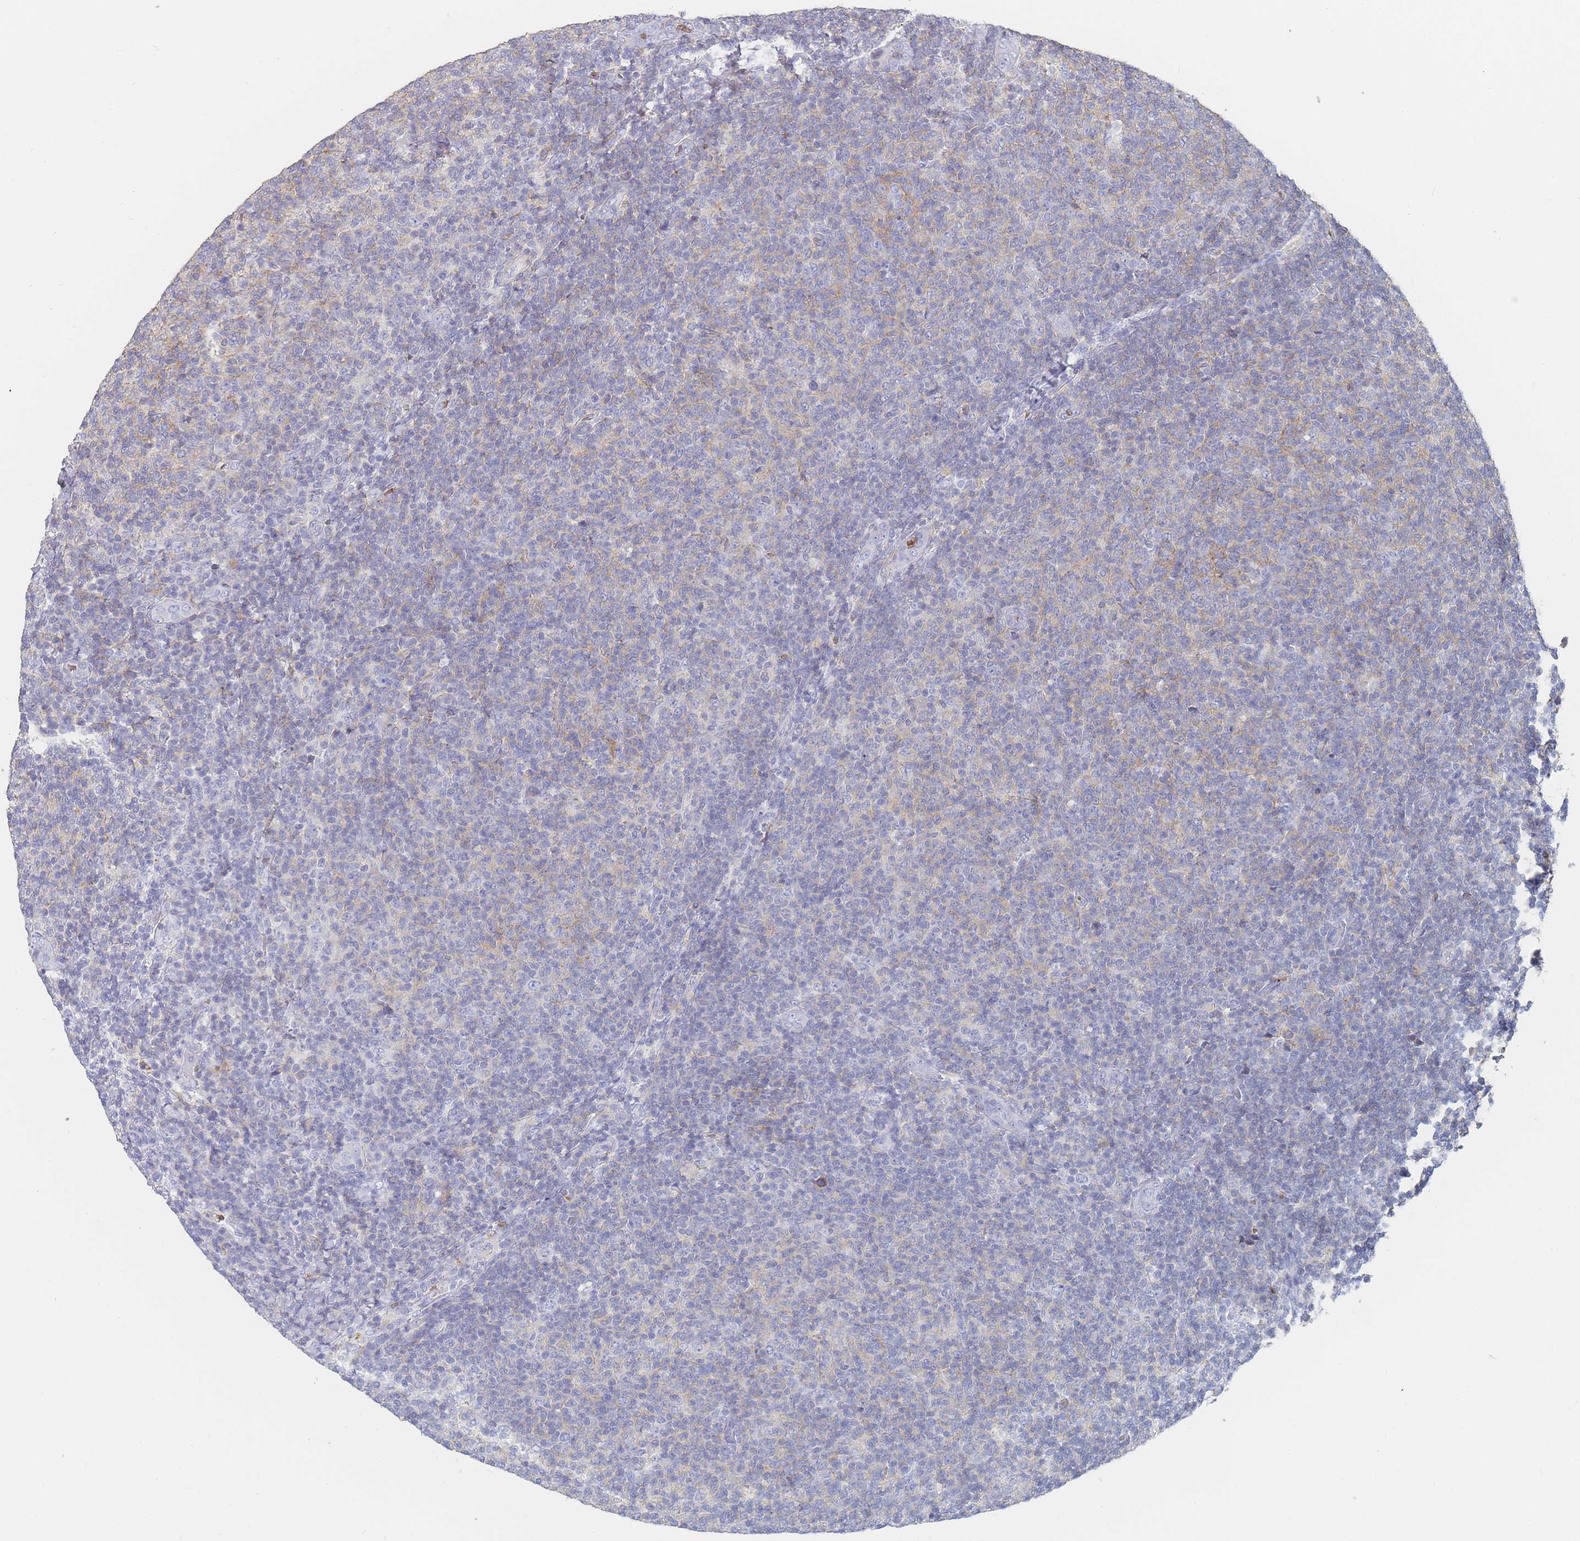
{"staining": {"intensity": "negative", "quantity": "none", "location": "none"}, "tissue": "lymphoma", "cell_type": "Tumor cells", "image_type": "cancer", "snomed": [{"axis": "morphology", "description": "Malignant lymphoma, non-Hodgkin's type, Low grade"}, {"axis": "topography", "description": "Lymph node"}], "caption": "High power microscopy image of an immunohistochemistry (IHC) image of lymphoma, revealing no significant positivity in tumor cells.", "gene": "SLC2A1", "patient": {"sex": "male", "age": 66}}